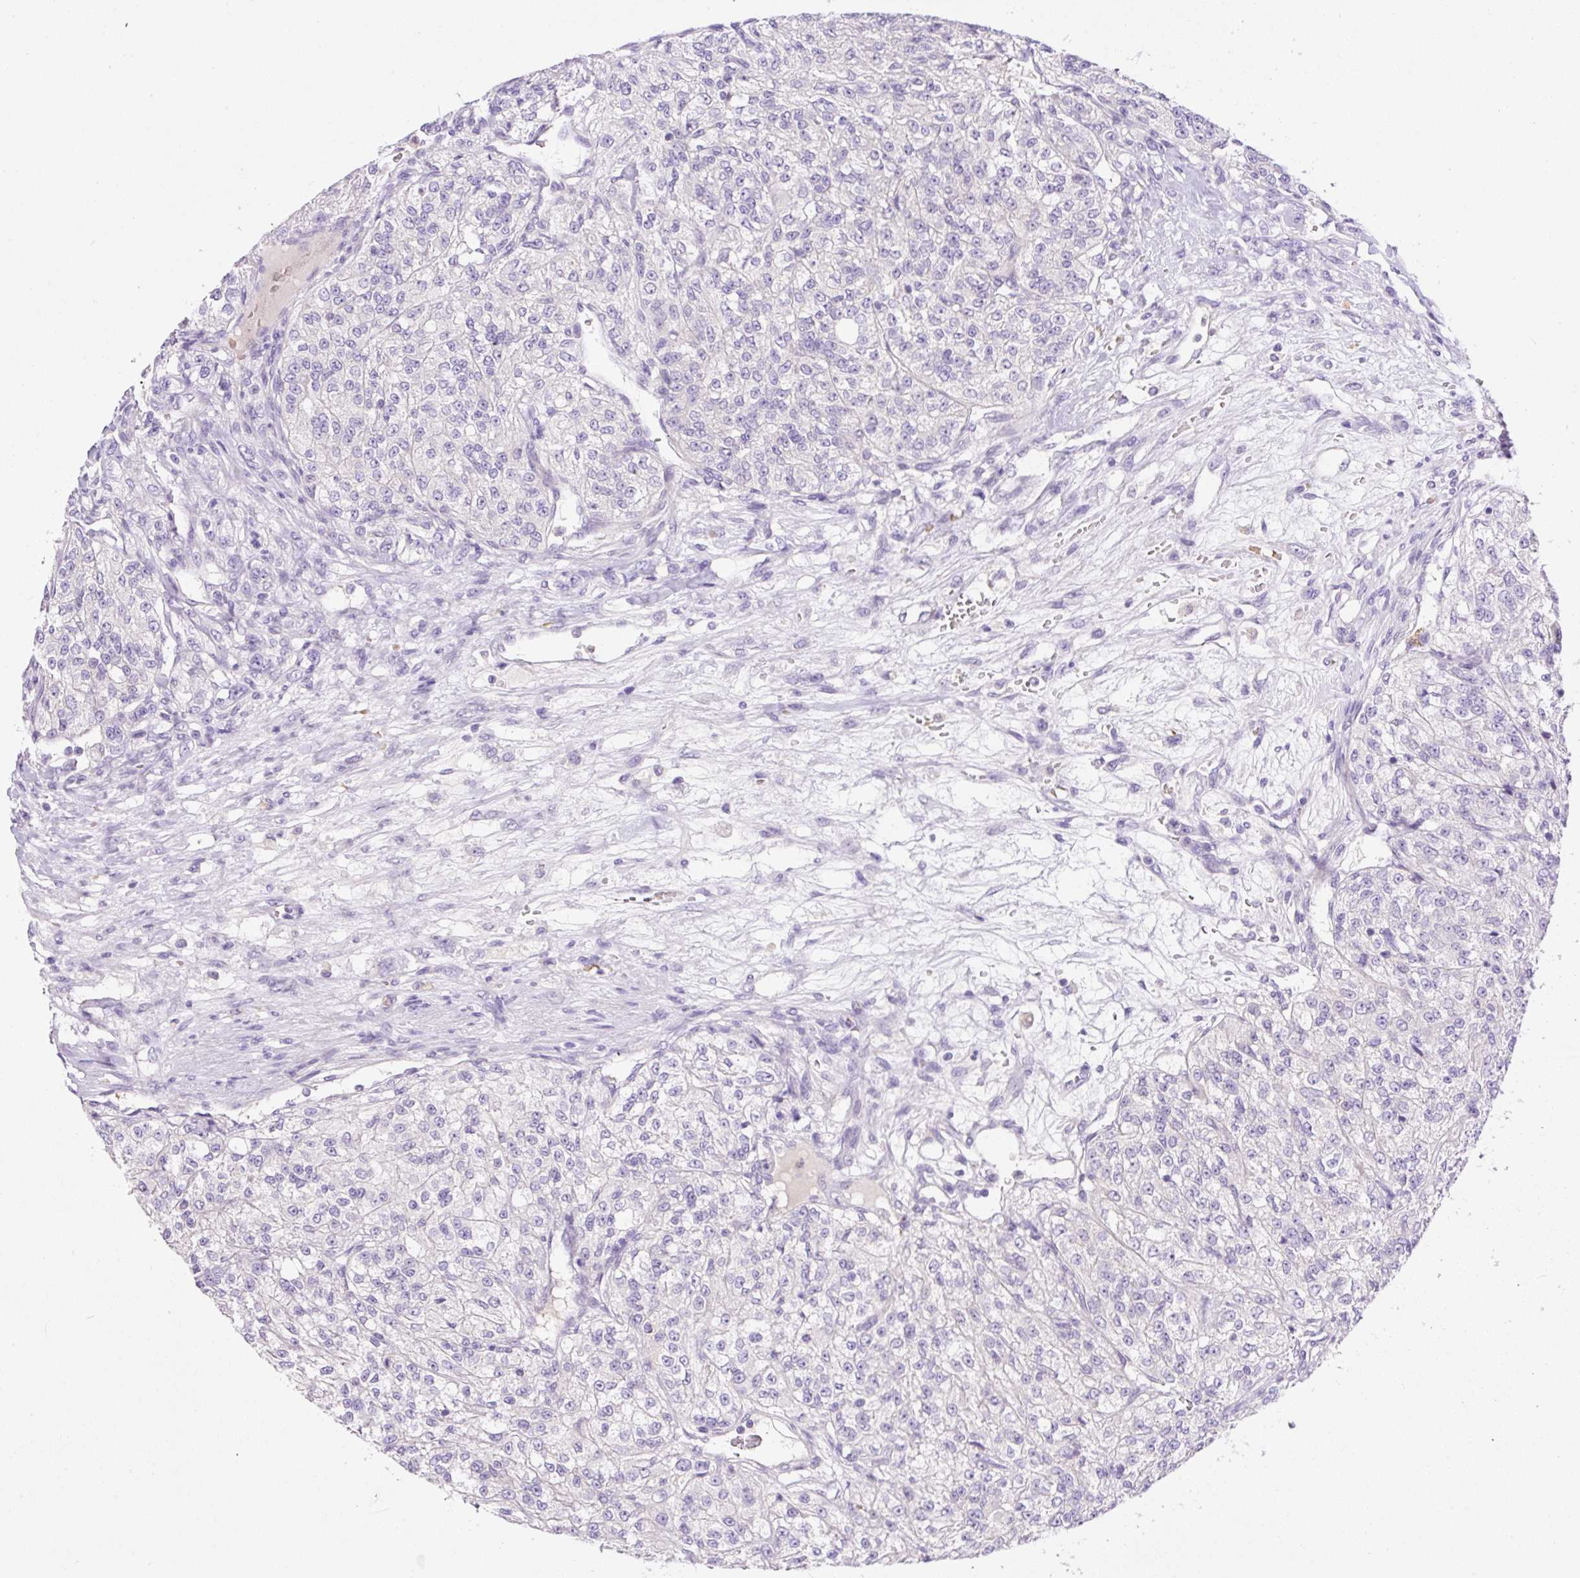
{"staining": {"intensity": "negative", "quantity": "none", "location": "none"}, "tissue": "renal cancer", "cell_type": "Tumor cells", "image_type": "cancer", "snomed": [{"axis": "morphology", "description": "Adenocarcinoma, NOS"}, {"axis": "topography", "description": "Kidney"}], "caption": "This is an immunohistochemistry (IHC) image of adenocarcinoma (renal). There is no expression in tumor cells.", "gene": "LHFPL5", "patient": {"sex": "female", "age": 63}}